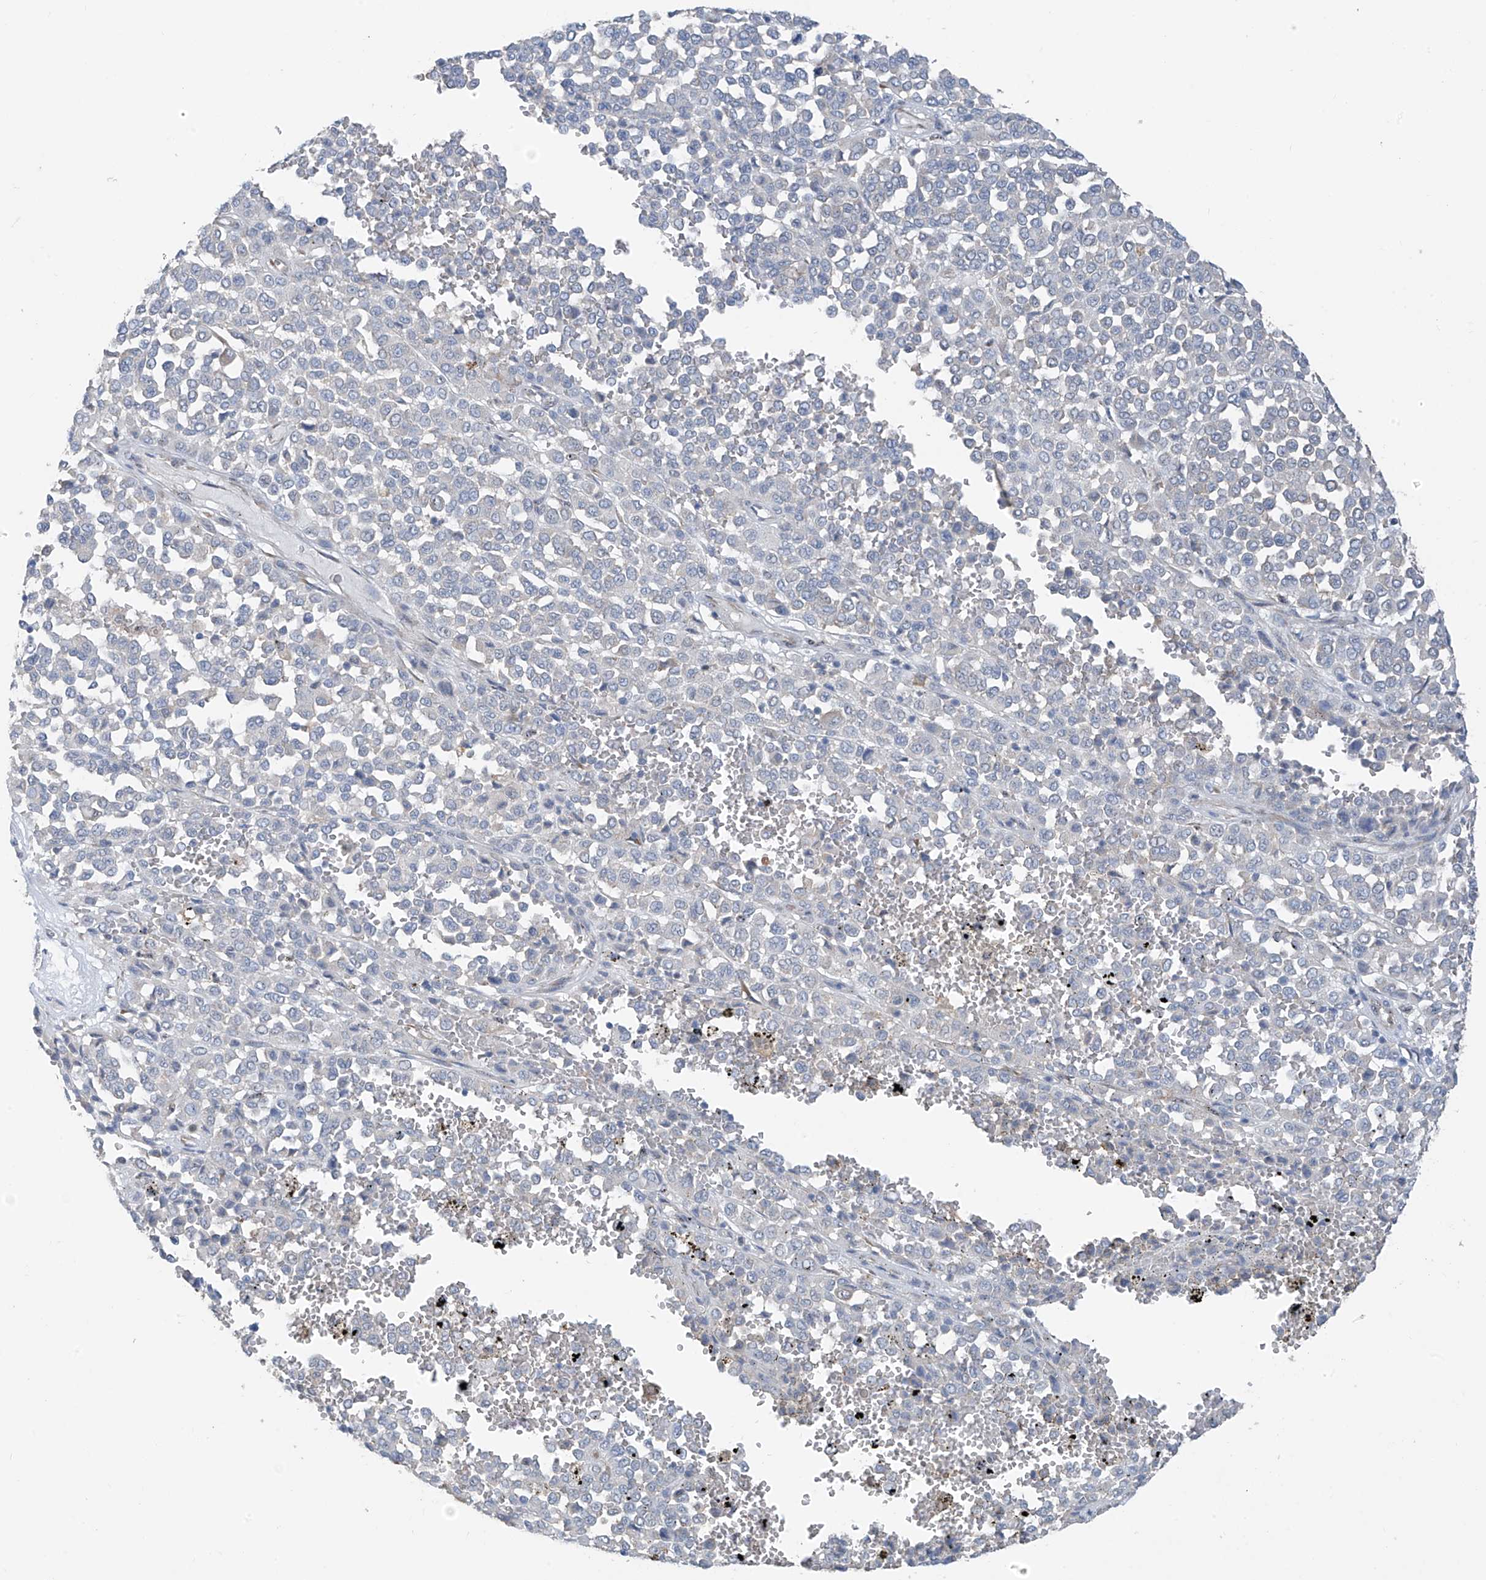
{"staining": {"intensity": "negative", "quantity": "none", "location": "none"}, "tissue": "melanoma", "cell_type": "Tumor cells", "image_type": "cancer", "snomed": [{"axis": "morphology", "description": "Malignant melanoma, Metastatic site"}, {"axis": "topography", "description": "Pancreas"}], "caption": "Tumor cells show no significant protein staining in malignant melanoma (metastatic site).", "gene": "RPL4", "patient": {"sex": "female", "age": 30}}